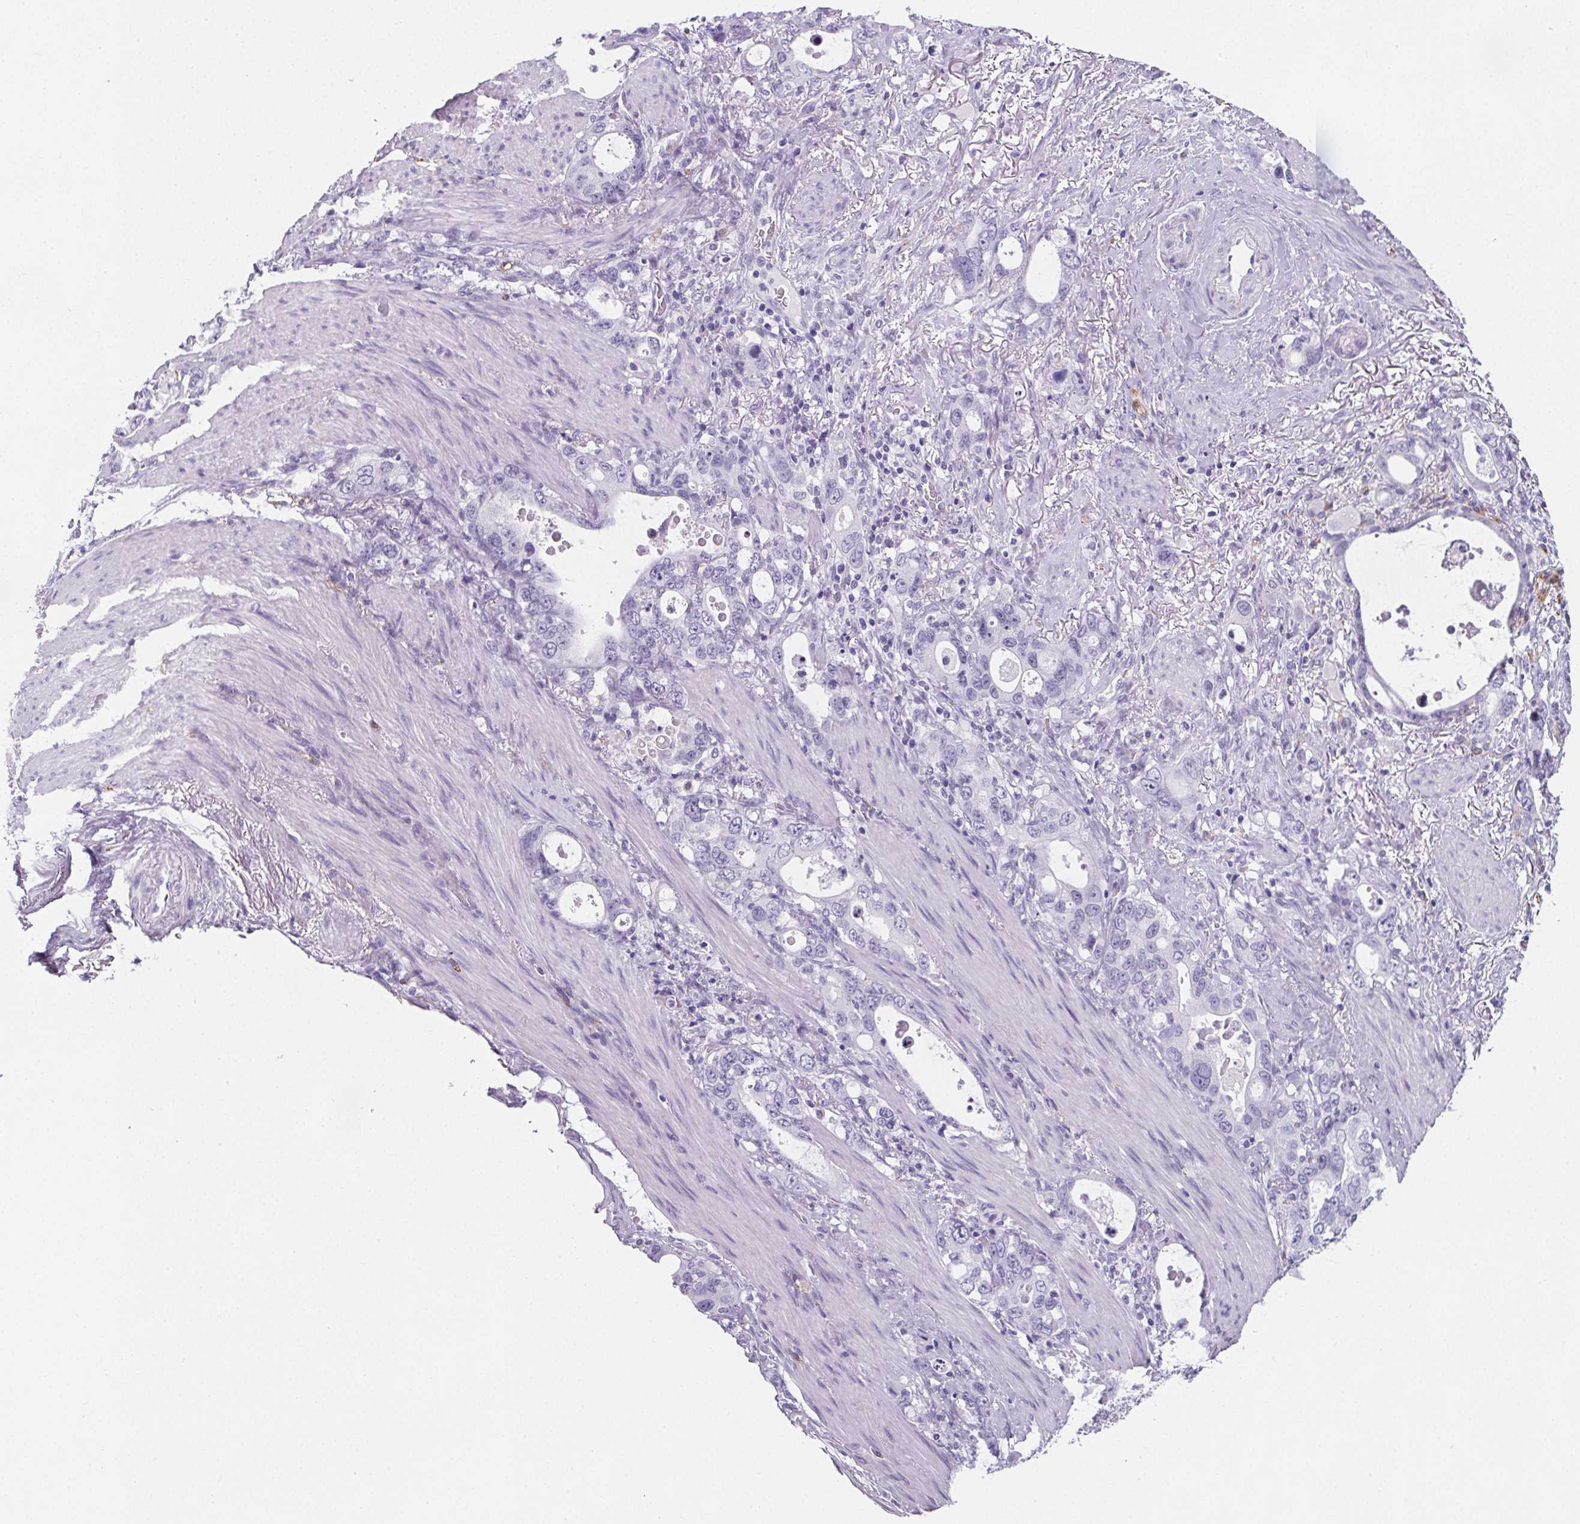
{"staining": {"intensity": "negative", "quantity": "none", "location": "none"}, "tissue": "stomach cancer", "cell_type": "Tumor cells", "image_type": "cancer", "snomed": [{"axis": "morphology", "description": "Adenocarcinoma, NOS"}, {"axis": "topography", "description": "Stomach, upper"}], "caption": "DAB immunohistochemical staining of adenocarcinoma (stomach) shows no significant expression in tumor cells.", "gene": "ADRB1", "patient": {"sex": "male", "age": 74}}